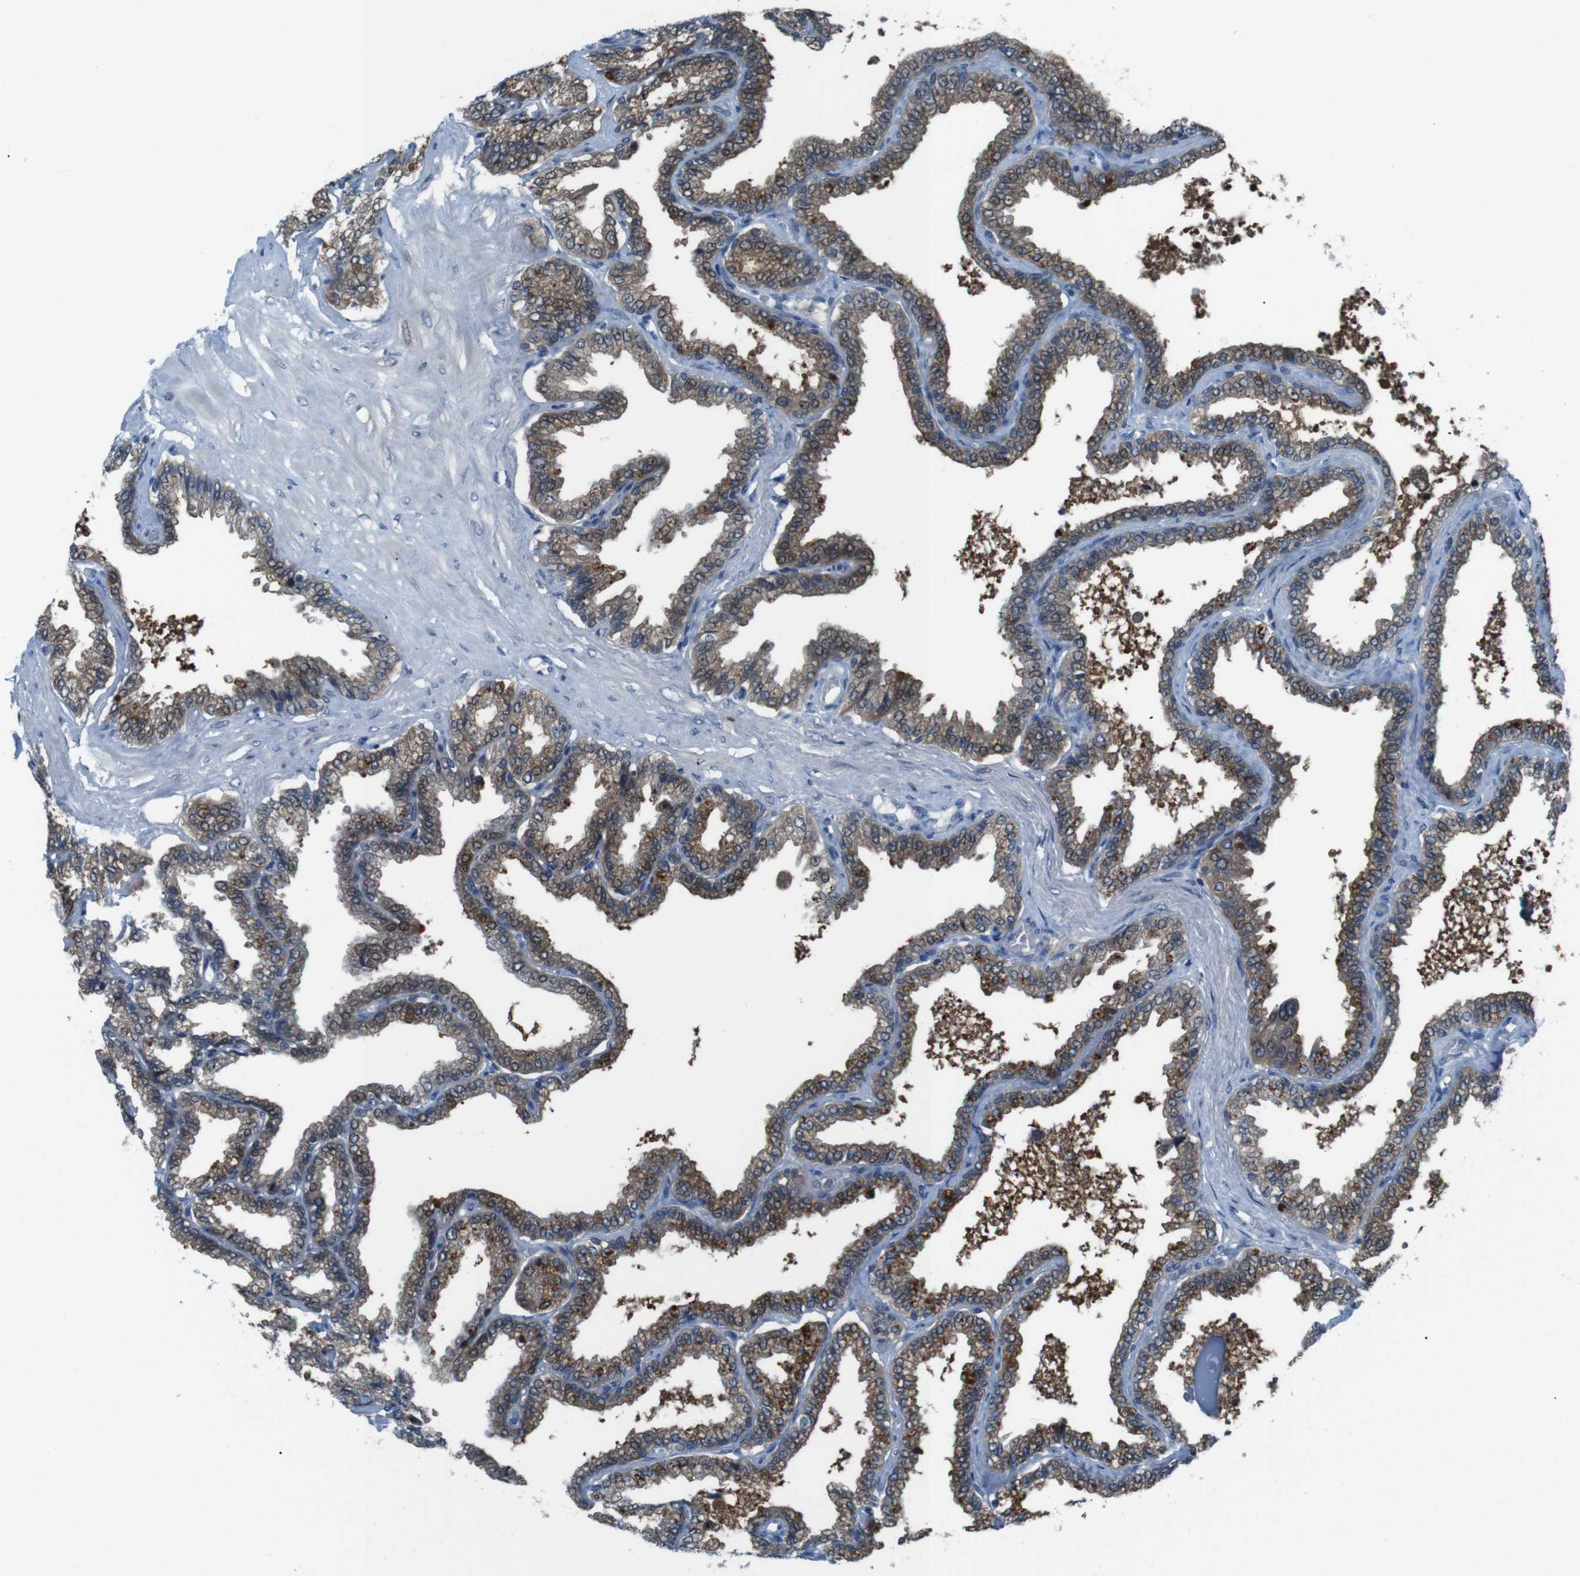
{"staining": {"intensity": "moderate", "quantity": ">75%", "location": "cytoplasmic/membranous"}, "tissue": "seminal vesicle", "cell_type": "Glandular cells", "image_type": "normal", "snomed": [{"axis": "morphology", "description": "Normal tissue, NOS"}, {"axis": "topography", "description": "Seminal veicle"}], "caption": "Immunohistochemistry (DAB) staining of benign human seminal vesicle demonstrates moderate cytoplasmic/membranous protein staining in about >75% of glandular cells. (brown staining indicates protein expression, while blue staining denotes nuclei).", "gene": "LRP5", "patient": {"sex": "male", "age": 46}}